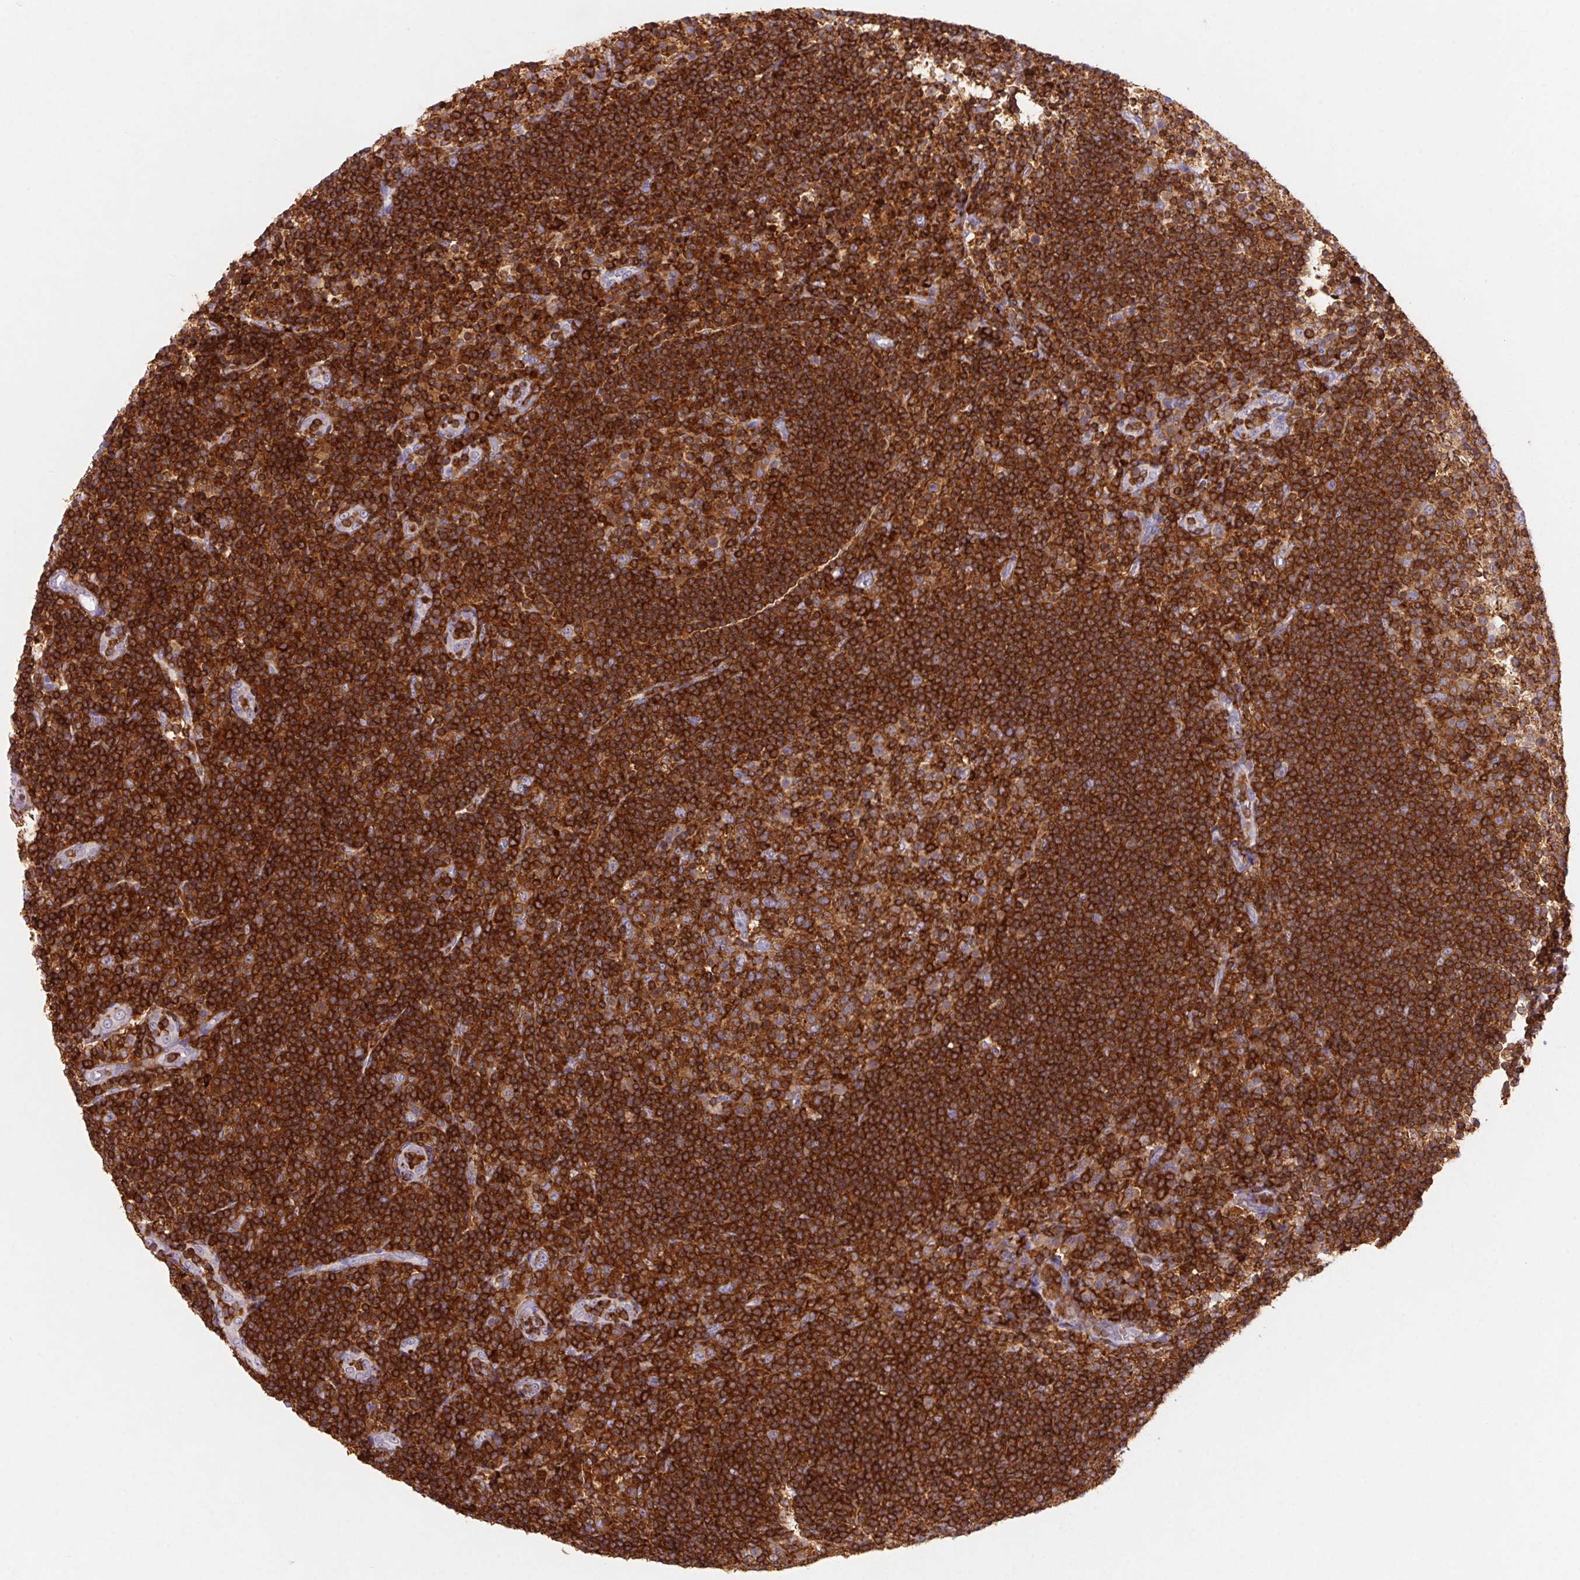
{"staining": {"intensity": "strong", "quantity": ">75%", "location": "cytoplasmic/membranous"}, "tissue": "tonsil", "cell_type": "Germinal center cells", "image_type": "normal", "snomed": [{"axis": "morphology", "description": "Normal tissue, NOS"}, {"axis": "topography", "description": "Tonsil"}], "caption": "A photomicrograph of tonsil stained for a protein demonstrates strong cytoplasmic/membranous brown staining in germinal center cells. The staining is performed using DAB brown chromogen to label protein expression. The nuclei are counter-stained blue using hematoxylin.", "gene": "APBB1IP", "patient": {"sex": "female", "age": 10}}